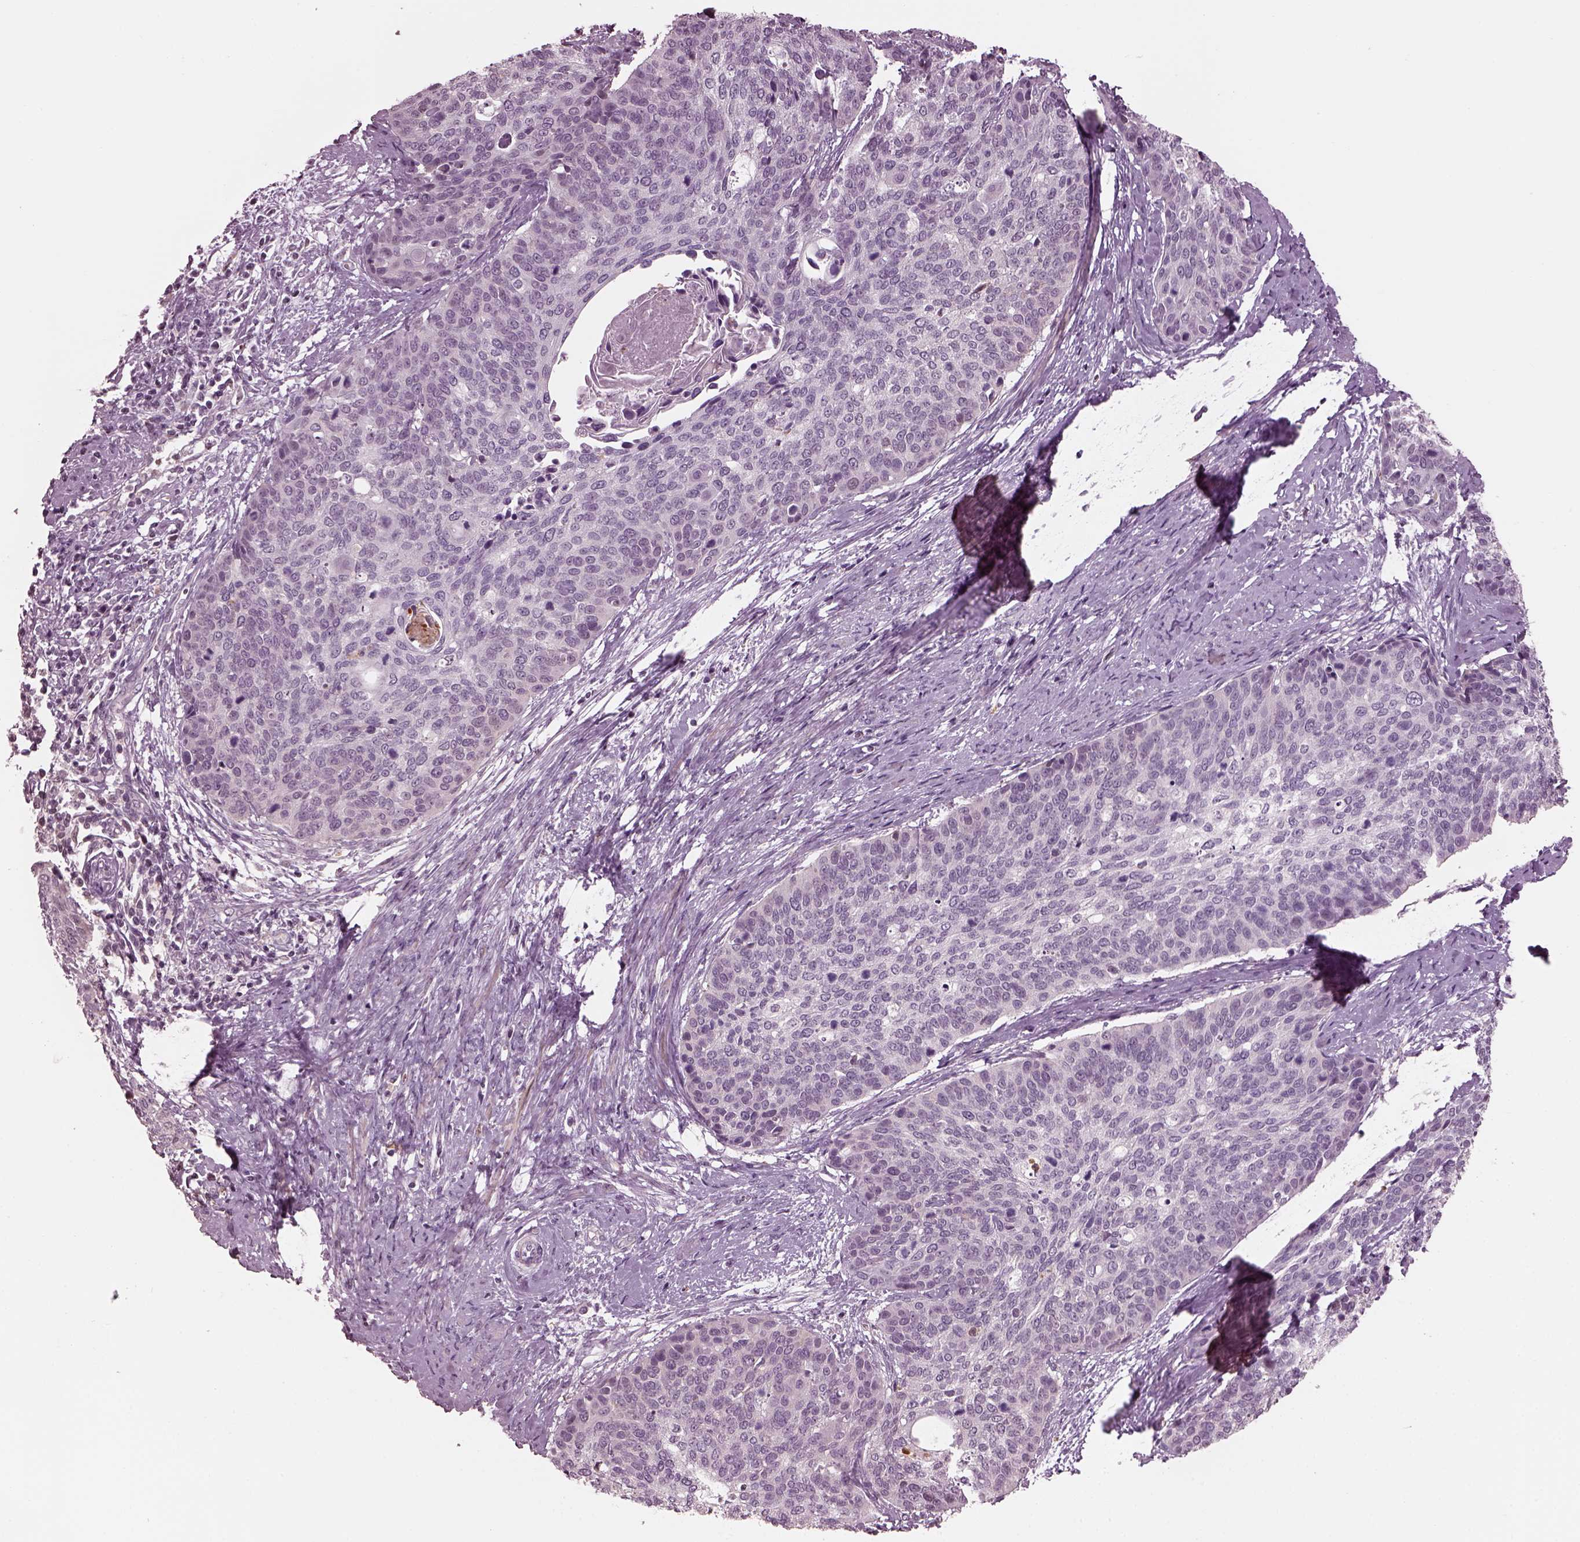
{"staining": {"intensity": "negative", "quantity": "none", "location": "none"}, "tissue": "cervical cancer", "cell_type": "Tumor cells", "image_type": "cancer", "snomed": [{"axis": "morphology", "description": "Squamous cell carcinoma, NOS"}, {"axis": "topography", "description": "Cervix"}], "caption": "An immunohistochemistry micrograph of cervical cancer is shown. There is no staining in tumor cells of cervical cancer.", "gene": "BFSP1", "patient": {"sex": "female", "age": 69}}